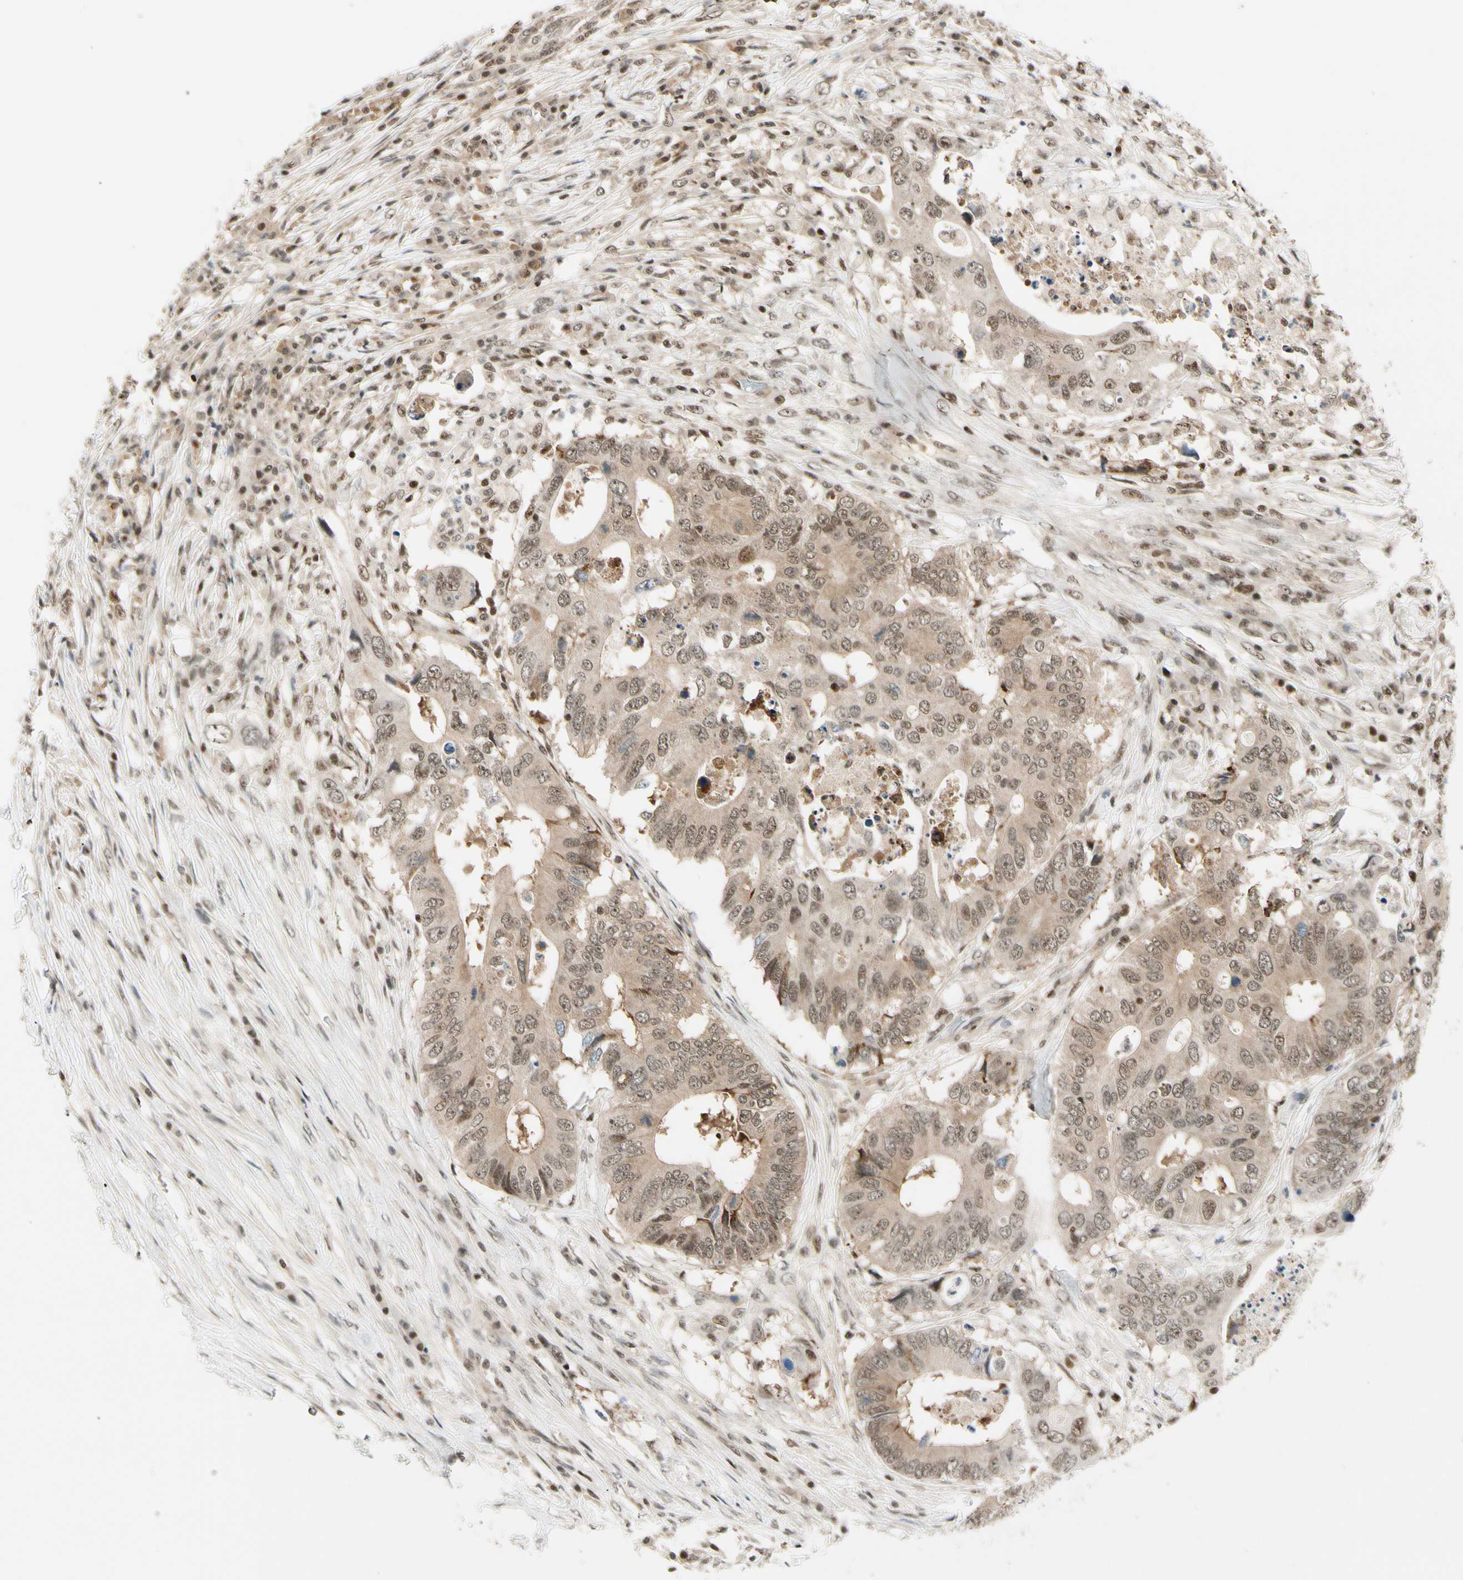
{"staining": {"intensity": "moderate", "quantity": ">75%", "location": "cytoplasmic/membranous,nuclear"}, "tissue": "colorectal cancer", "cell_type": "Tumor cells", "image_type": "cancer", "snomed": [{"axis": "morphology", "description": "Adenocarcinoma, NOS"}, {"axis": "topography", "description": "Colon"}], "caption": "Colorectal cancer (adenocarcinoma) stained with DAB immunohistochemistry (IHC) displays medium levels of moderate cytoplasmic/membranous and nuclear positivity in about >75% of tumor cells.", "gene": "DAXX", "patient": {"sex": "male", "age": 71}}